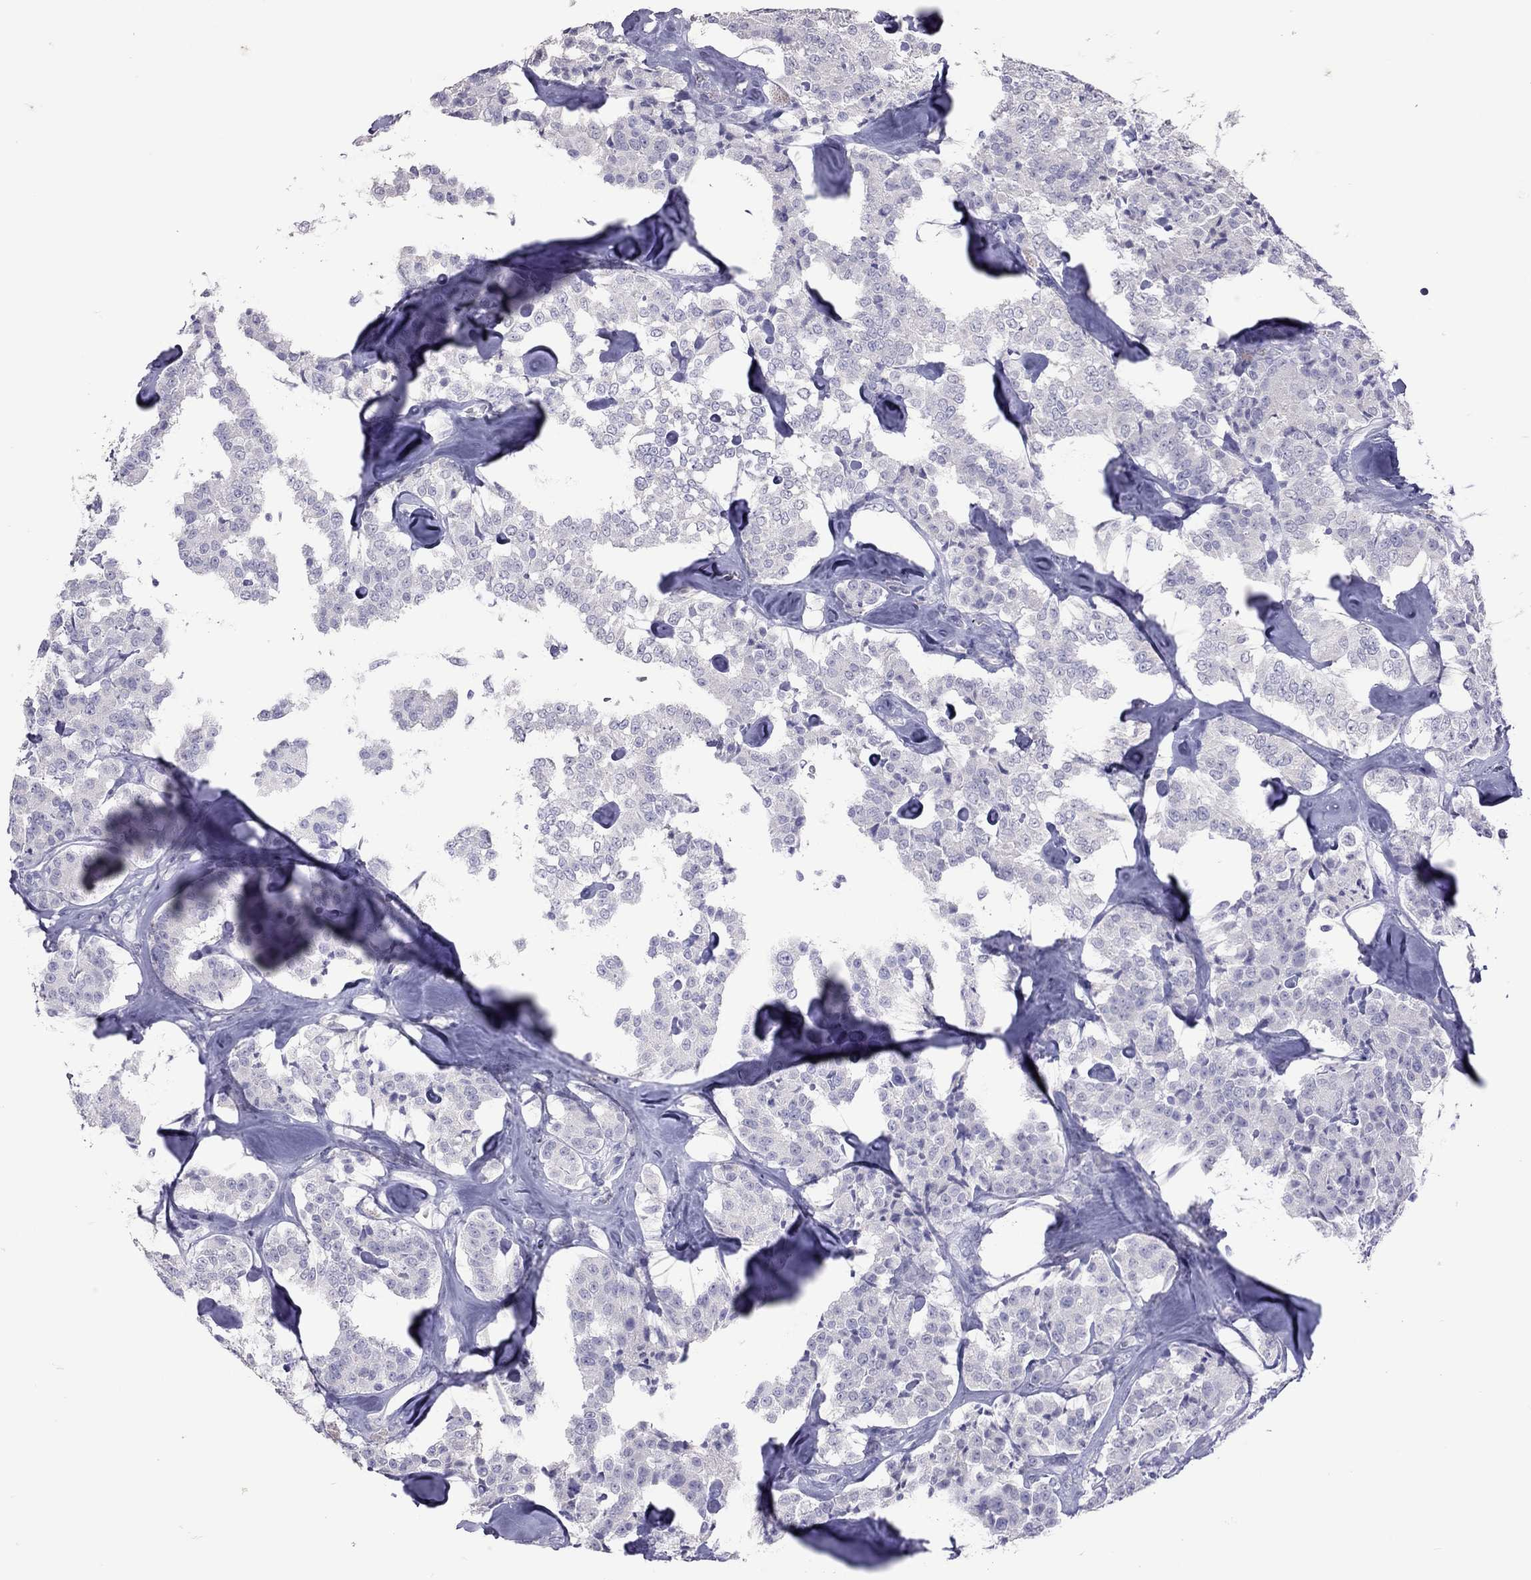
{"staining": {"intensity": "negative", "quantity": "none", "location": "none"}, "tissue": "carcinoid", "cell_type": "Tumor cells", "image_type": "cancer", "snomed": [{"axis": "morphology", "description": "Carcinoid, malignant, NOS"}, {"axis": "topography", "description": "Pancreas"}], "caption": "A high-resolution histopathology image shows immunohistochemistry staining of carcinoid, which displays no significant expression in tumor cells. (DAB immunohistochemistry with hematoxylin counter stain).", "gene": "MUC16", "patient": {"sex": "male", "age": 41}}